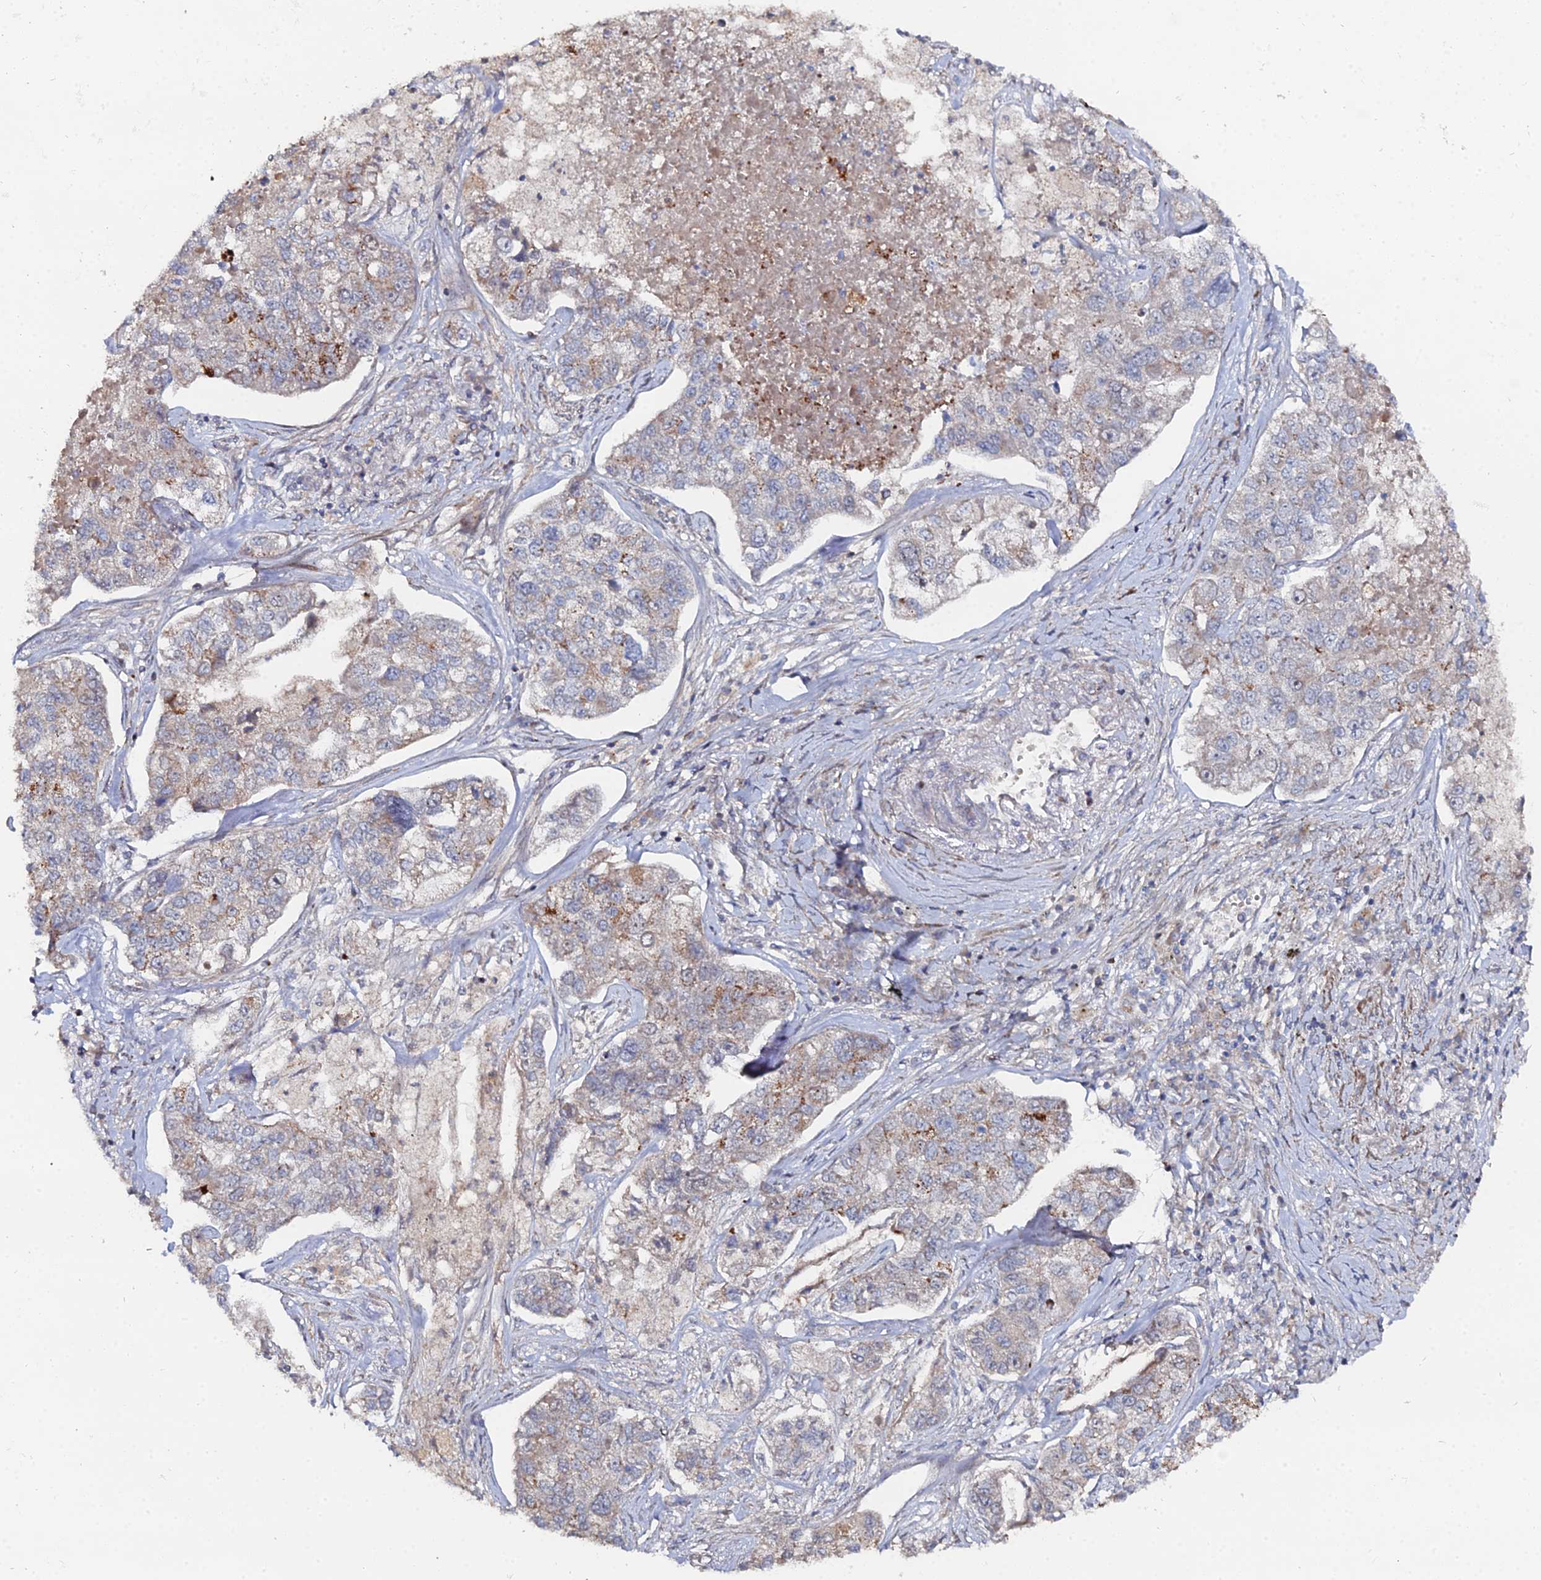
{"staining": {"intensity": "weak", "quantity": "25%-75%", "location": "cytoplasmic/membranous"}, "tissue": "lung cancer", "cell_type": "Tumor cells", "image_type": "cancer", "snomed": [{"axis": "morphology", "description": "Adenocarcinoma, NOS"}, {"axis": "topography", "description": "Lung"}], "caption": "A low amount of weak cytoplasmic/membranous positivity is appreciated in about 25%-75% of tumor cells in lung cancer (adenocarcinoma) tissue.", "gene": "SGMS1", "patient": {"sex": "male", "age": 49}}